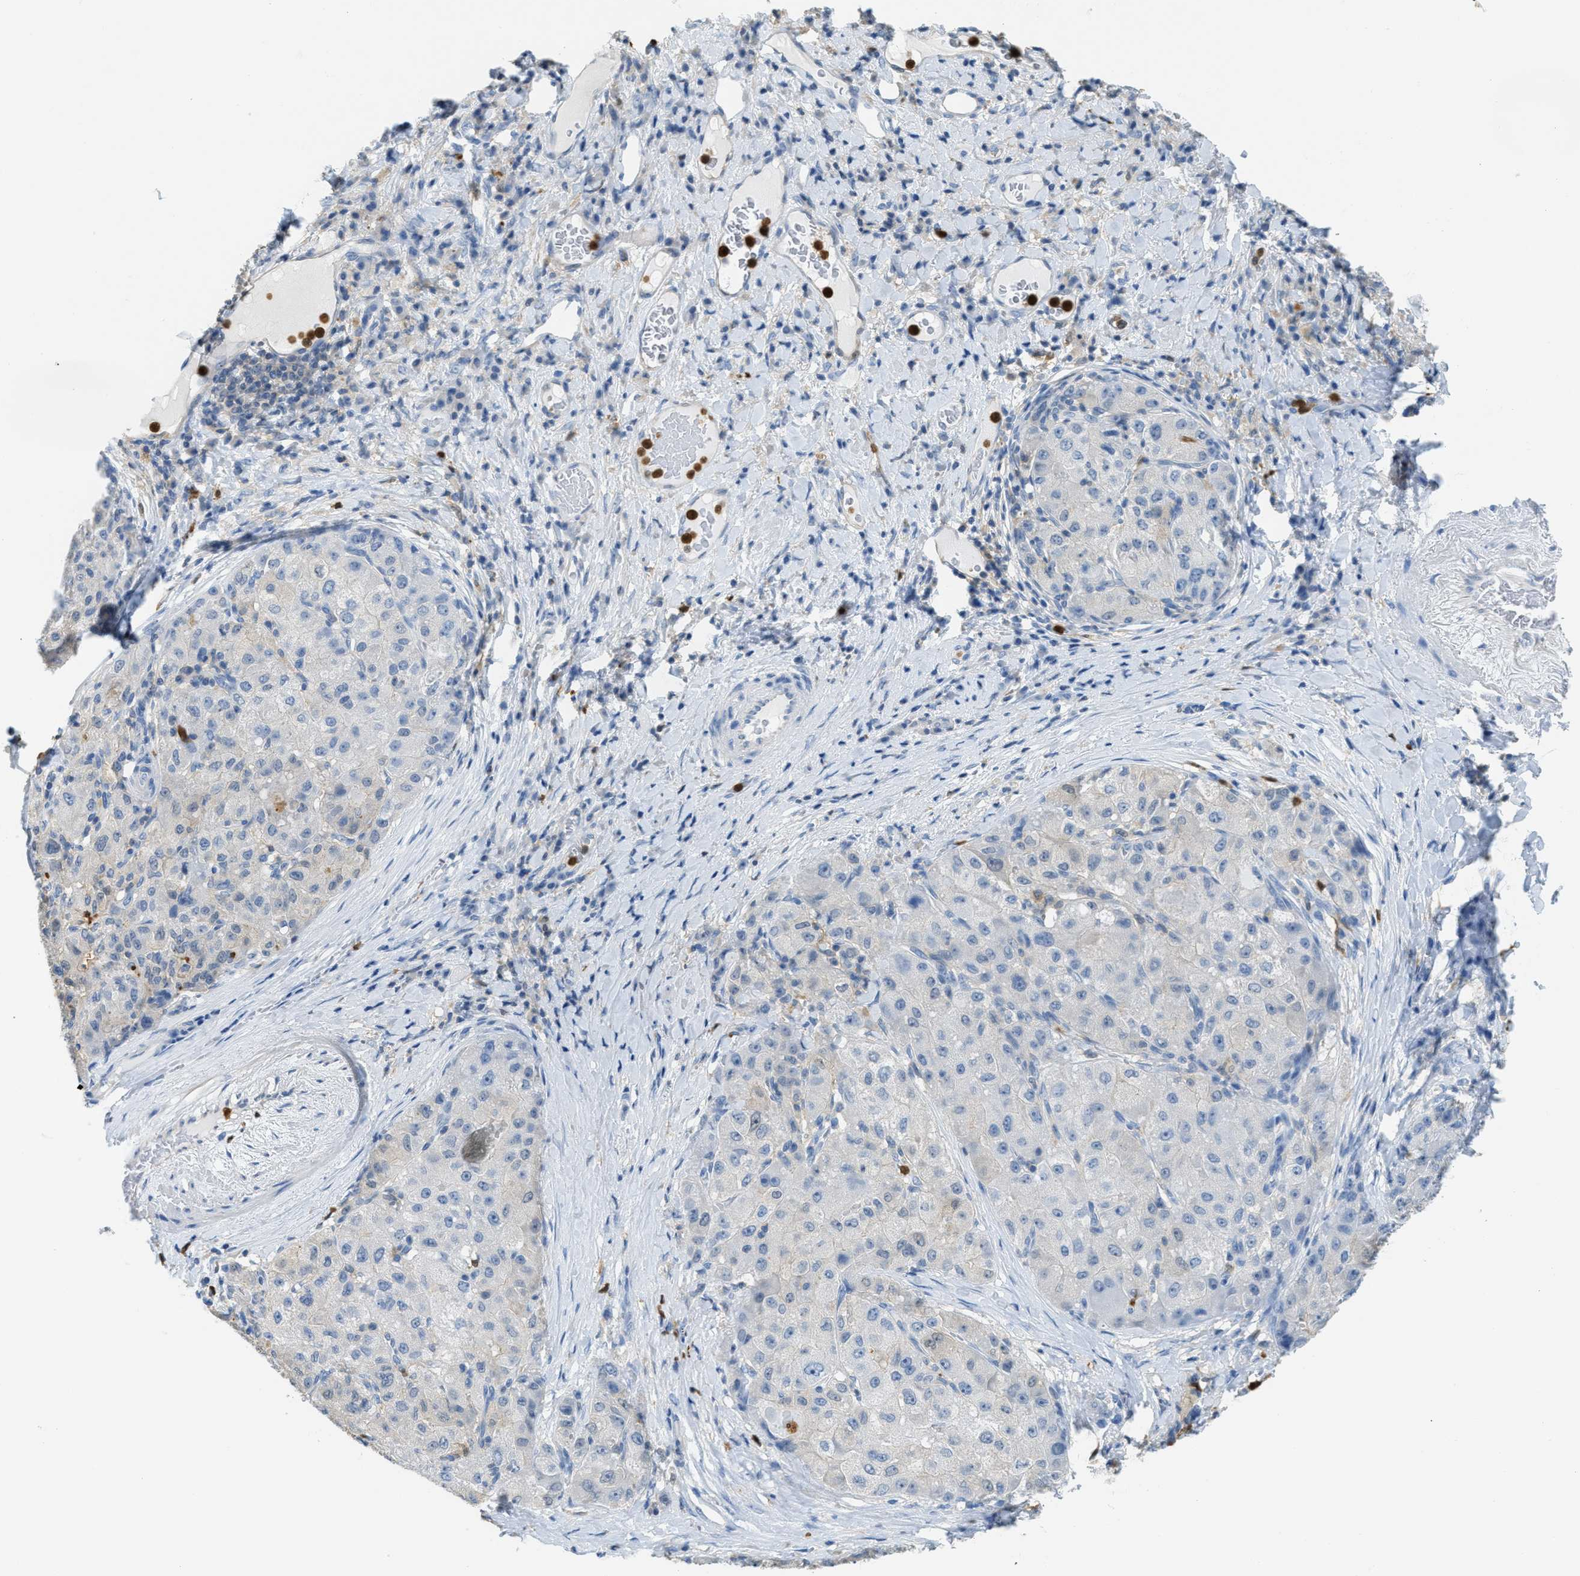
{"staining": {"intensity": "negative", "quantity": "none", "location": "none"}, "tissue": "liver cancer", "cell_type": "Tumor cells", "image_type": "cancer", "snomed": [{"axis": "morphology", "description": "Cholangiocarcinoma"}, {"axis": "topography", "description": "Liver"}], "caption": "An image of liver cholangiocarcinoma stained for a protein shows no brown staining in tumor cells. Nuclei are stained in blue.", "gene": "SERPINB1", "patient": {"sex": "male", "age": 50}}